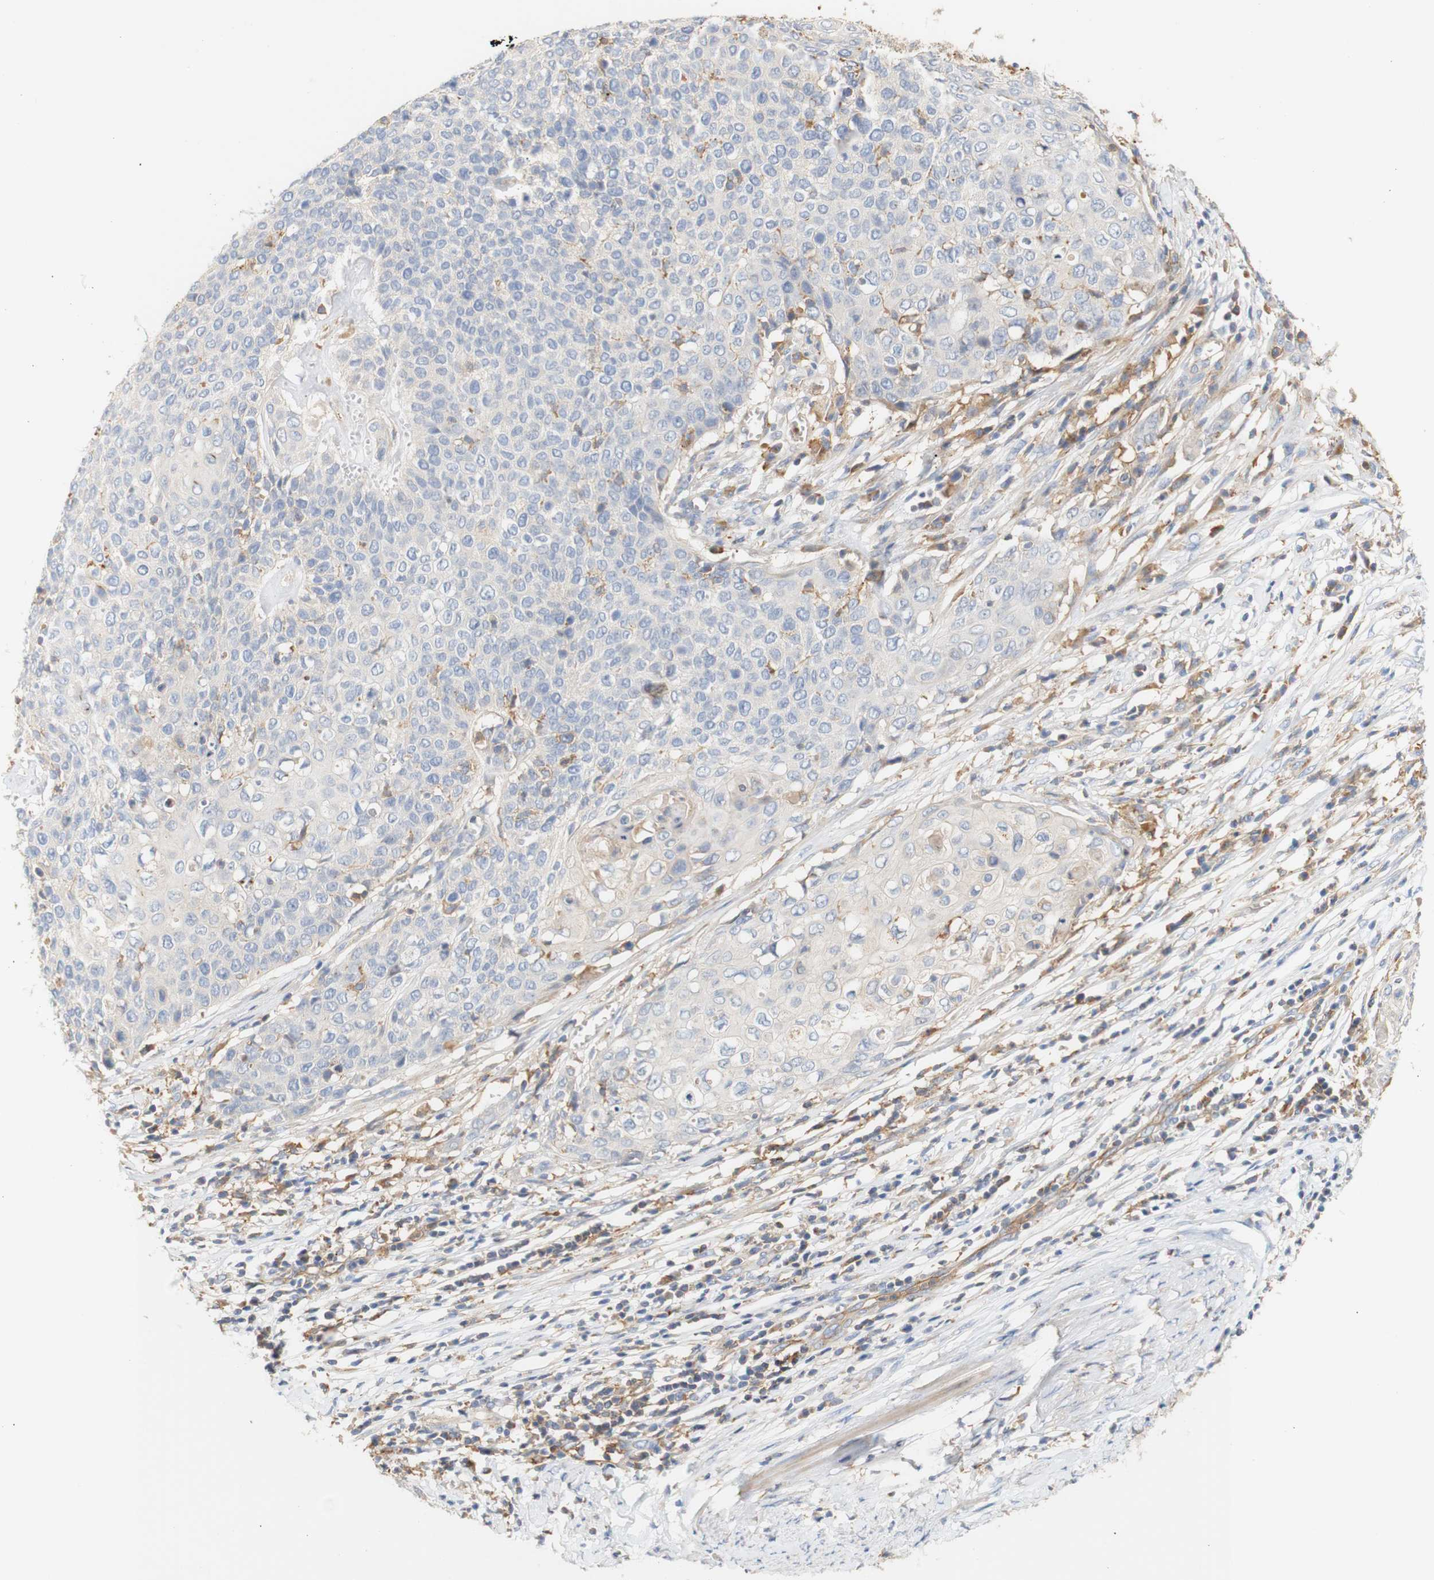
{"staining": {"intensity": "moderate", "quantity": "<25%", "location": "cytoplasmic/membranous"}, "tissue": "cervical cancer", "cell_type": "Tumor cells", "image_type": "cancer", "snomed": [{"axis": "morphology", "description": "Squamous cell carcinoma, NOS"}, {"axis": "topography", "description": "Cervix"}], "caption": "Moderate cytoplasmic/membranous staining is seen in about <25% of tumor cells in cervical cancer (squamous cell carcinoma).", "gene": "PCDH7", "patient": {"sex": "female", "age": 39}}